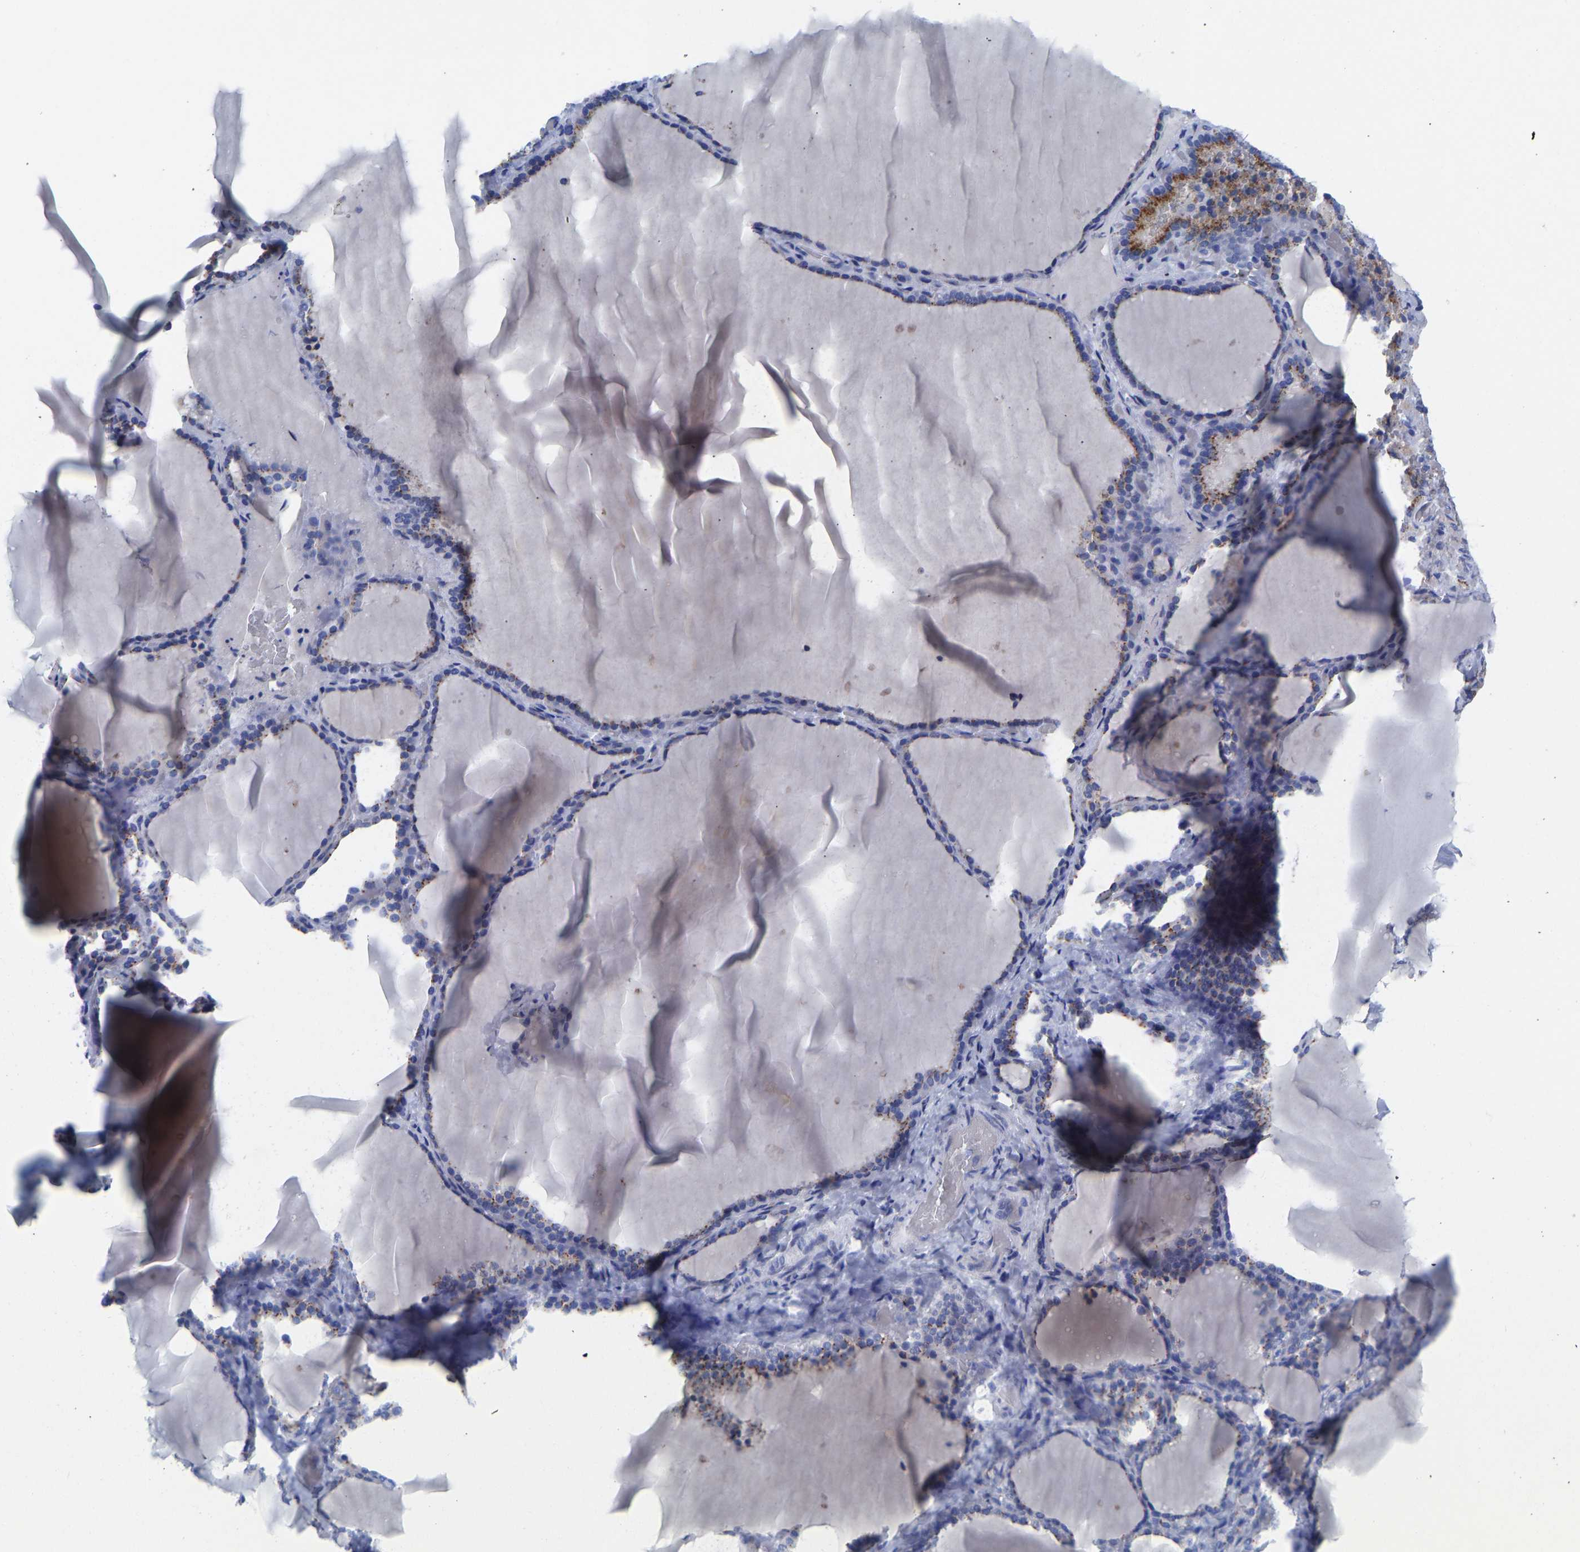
{"staining": {"intensity": "moderate", "quantity": "25%-75%", "location": "cytoplasmic/membranous"}, "tissue": "thyroid gland", "cell_type": "Glandular cells", "image_type": "normal", "snomed": [{"axis": "morphology", "description": "Normal tissue, NOS"}, {"axis": "topography", "description": "Thyroid gland"}], "caption": "Protein analysis of normal thyroid gland reveals moderate cytoplasmic/membranous staining in about 25%-75% of glandular cells. (DAB (3,3'-diaminobenzidine) = brown stain, brightfield microscopy at high magnification).", "gene": "TMEM87A", "patient": {"sex": "female", "age": 28}}